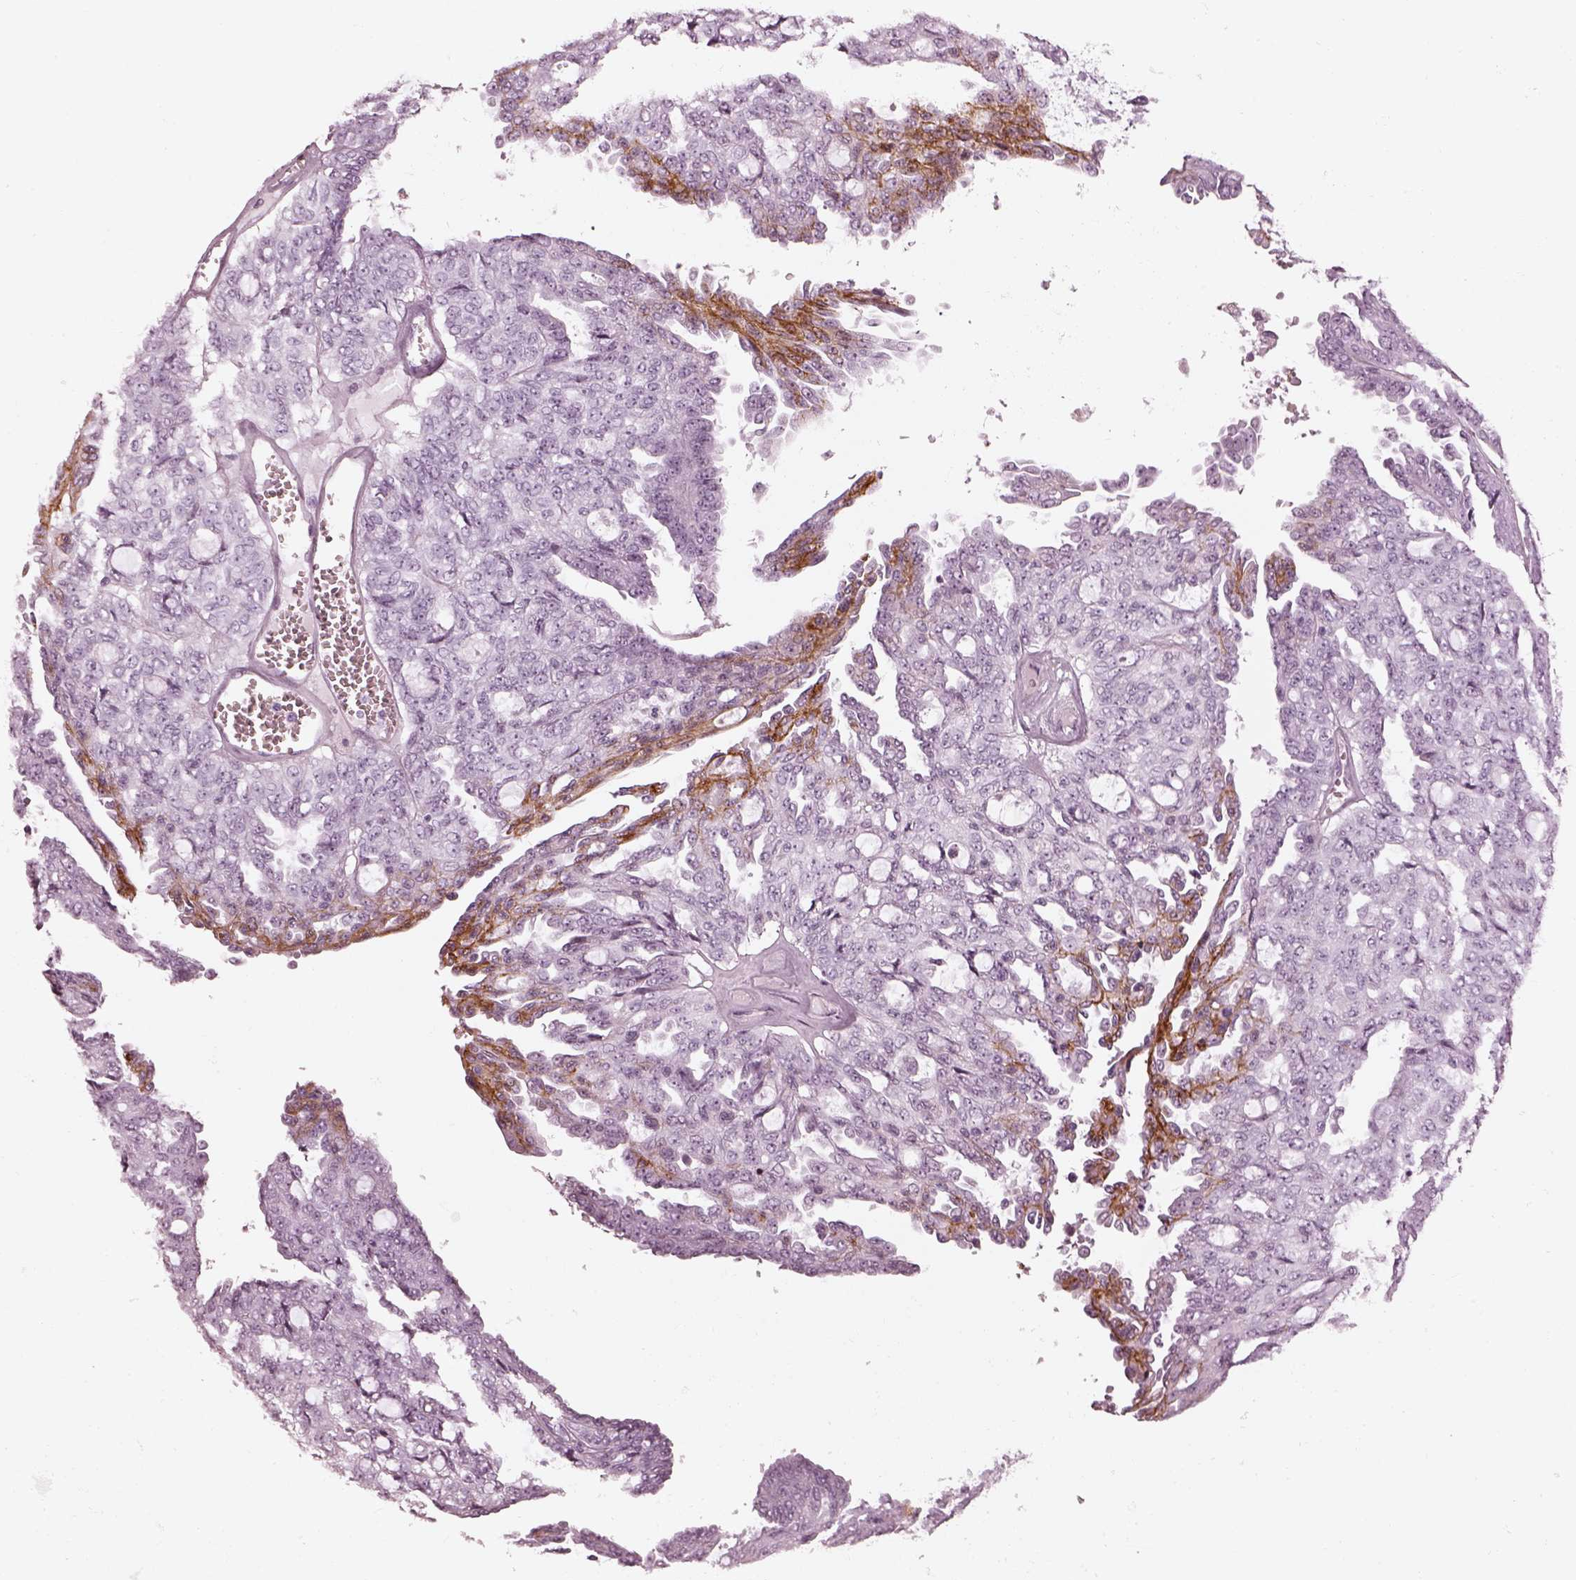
{"staining": {"intensity": "negative", "quantity": "none", "location": "none"}, "tissue": "ovarian cancer", "cell_type": "Tumor cells", "image_type": "cancer", "snomed": [{"axis": "morphology", "description": "Cystadenocarcinoma, serous, NOS"}, {"axis": "topography", "description": "Ovary"}], "caption": "IHC histopathology image of human serous cystadenocarcinoma (ovarian) stained for a protein (brown), which shows no expression in tumor cells.", "gene": "OPN4", "patient": {"sex": "female", "age": 71}}